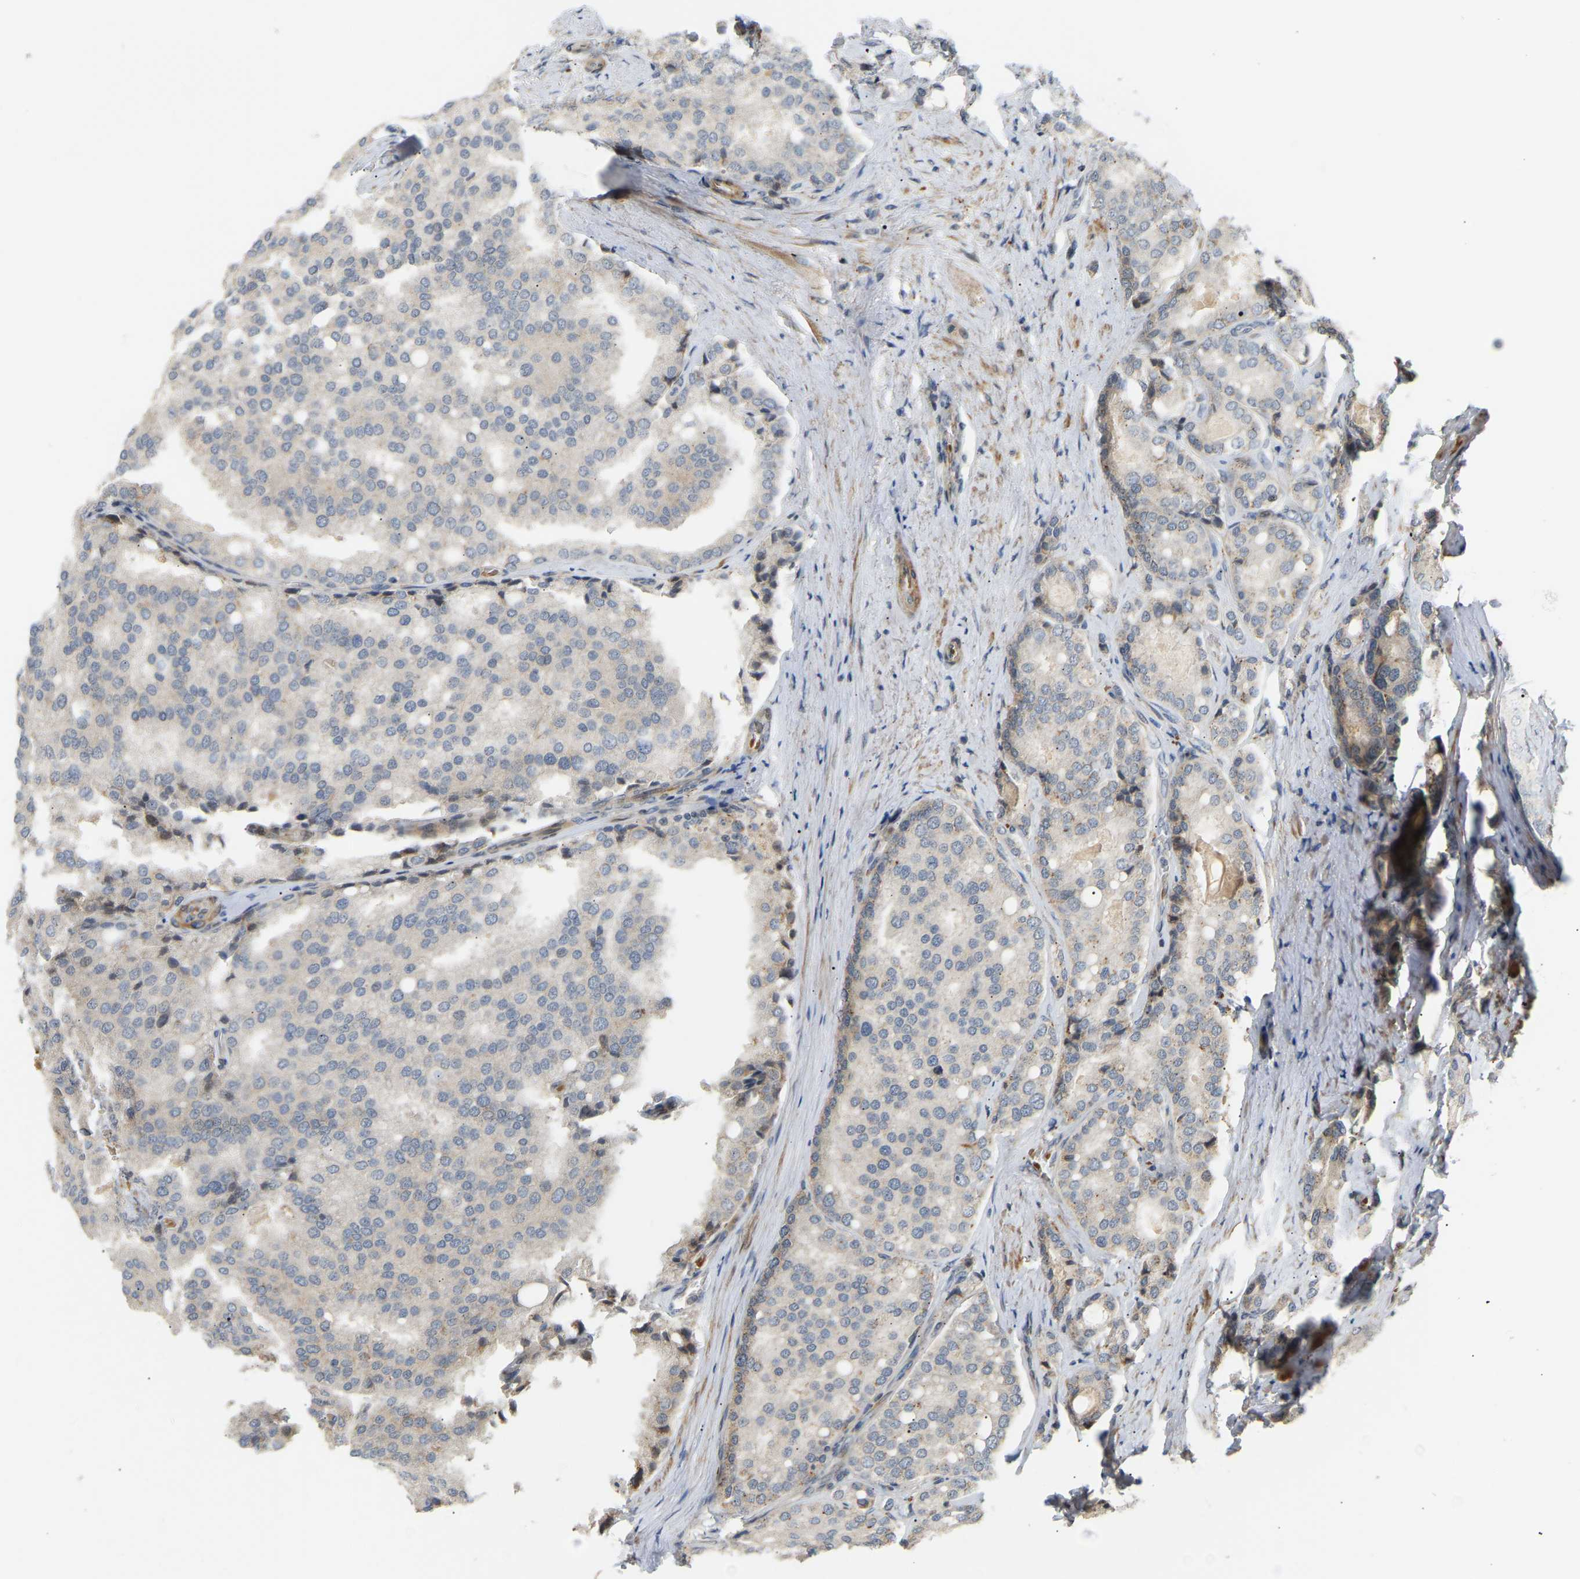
{"staining": {"intensity": "weak", "quantity": "<25%", "location": "cytoplasmic/membranous"}, "tissue": "prostate cancer", "cell_type": "Tumor cells", "image_type": "cancer", "snomed": [{"axis": "morphology", "description": "Adenocarcinoma, High grade"}, {"axis": "topography", "description": "Prostate"}], "caption": "Immunohistochemistry image of neoplastic tissue: human prostate cancer (adenocarcinoma (high-grade)) stained with DAB (3,3'-diaminobenzidine) displays no significant protein staining in tumor cells.", "gene": "POGLUT2", "patient": {"sex": "male", "age": 50}}